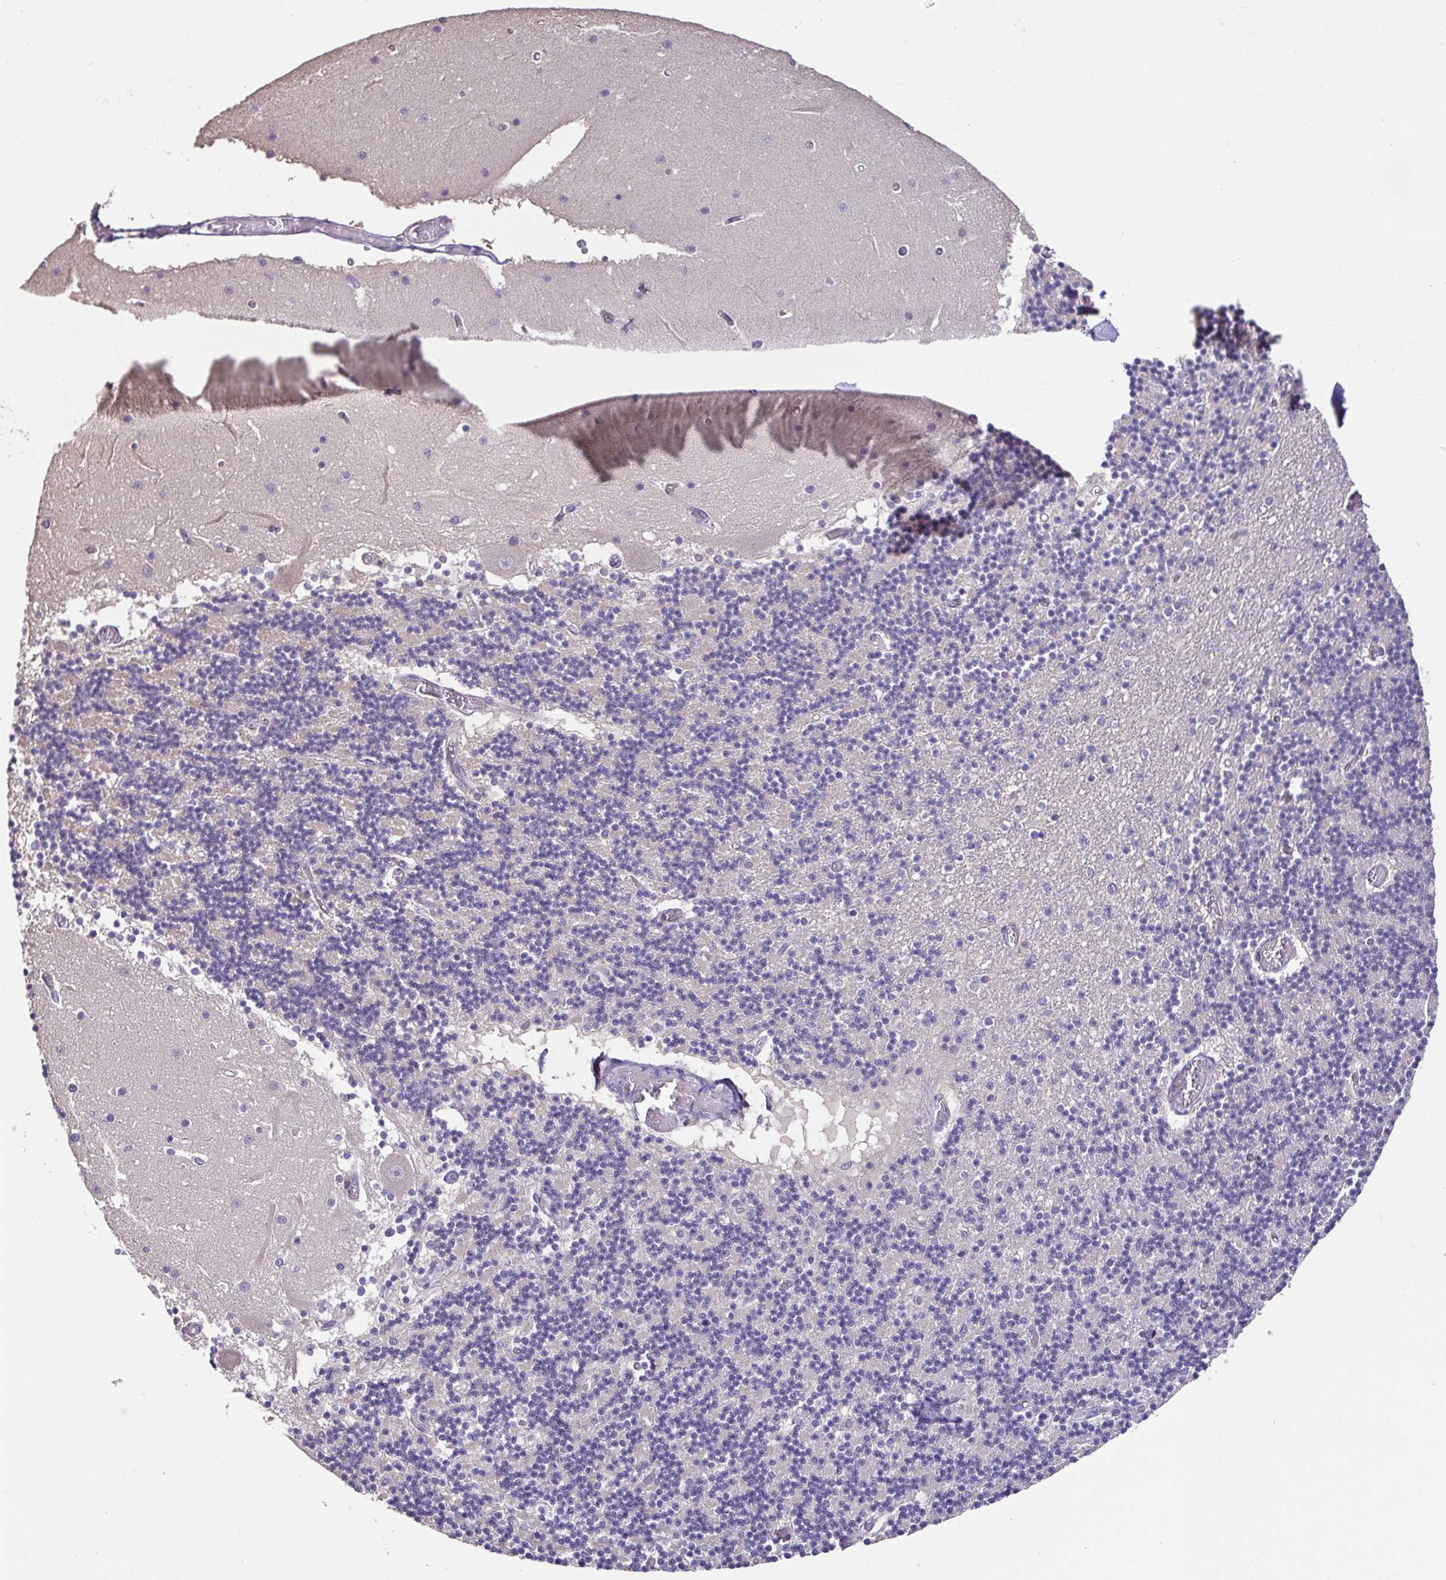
{"staining": {"intensity": "negative", "quantity": "none", "location": "none"}, "tissue": "cerebellum", "cell_type": "Cells in granular layer", "image_type": "normal", "snomed": [{"axis": "morphology", "description": "Normal tissue, NOS"}, {"axis": "topography", "description": "Cerebellum"}], "caption": "Protein analysis of normal cerebellum shows no significant staining in cells in granular layer.", "gene": "ACTRT2", "patient": {"sex": "female", "age": 28}}